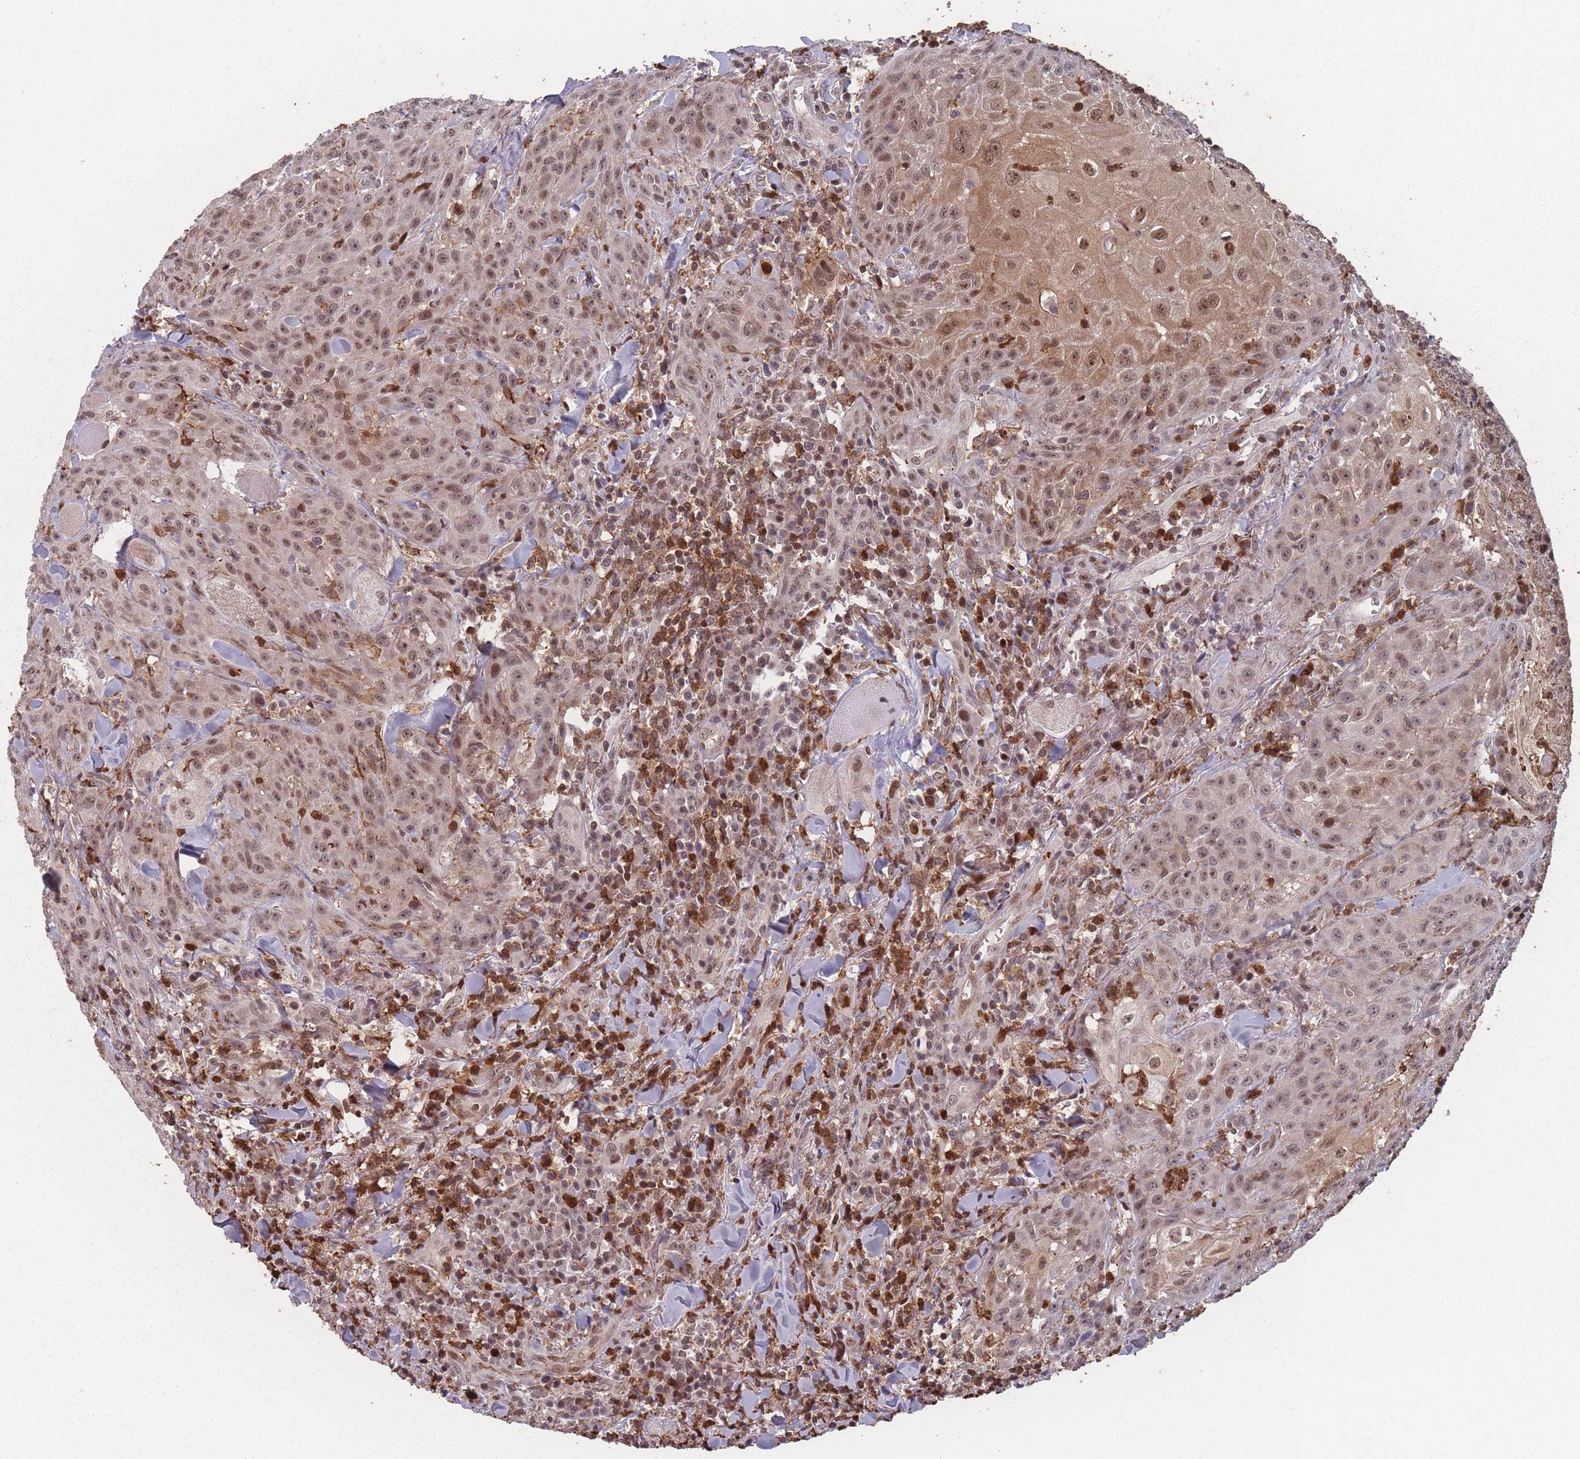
{"staining": {"intensity": "moderate", "quantity": ">75%", "location": "nuclear"}, "tissue": "head and neck cancer", "cell_type": "Tumor cells", "image_type": "cancer", "snomed": [{"axis": "morphology", "description": "Normal tissue, NOS"}, {"axis": "morphology", "description": "Squamous cell carcinoma, NOS"}, {"axis": "topography", "description": "Oral tissue"}, {"axis": "topography", "description": "Head-Neck"}], "caption": "Immunohistochemistry staining of squamous cell carcinoma (head and neck), which demonstrates medium levels of moderate nuclear expression in approximately >75% of tumor cells indicating moderate nuclear protein positivity. The staining was performed using DAB (3,3'-diaminobenzidine) (brown) for protein detection and nuclei were counterstained in hematoxylin (blue).", "gene": "WDR55", "patient": {"sex": "female", "age": 70}}